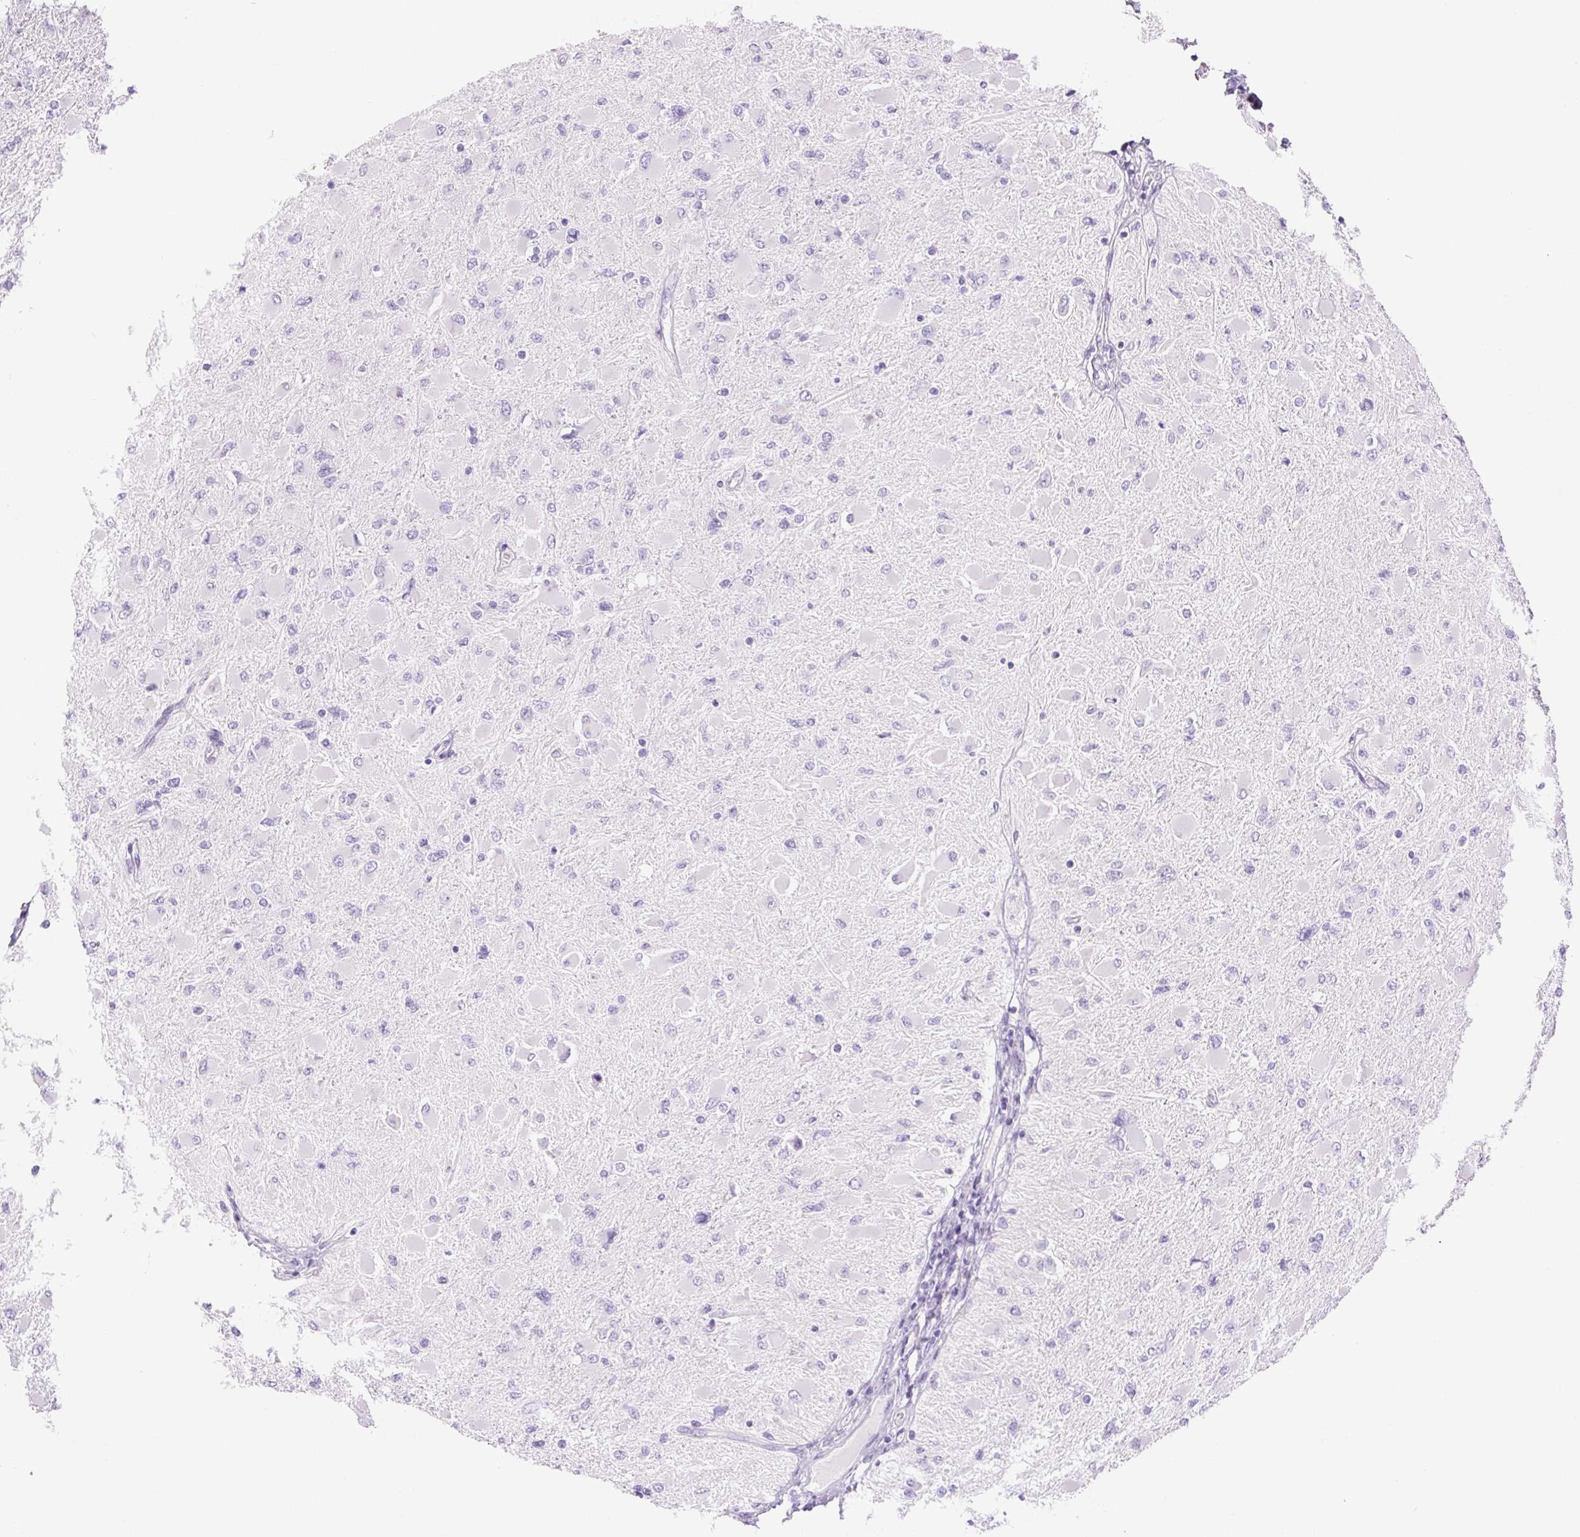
{"staining": {"intensity": "negative", "quantity": "none", "location": "none"}, "tissue": "glioma", "cell_type": "Tumor cells", "image_type": "cancer", "snomed": [{"axis": "morphology", "description": "Glioma, malignant, High grade"}, {"axis": "topography", "description": "Cerebral cortex"}], "caption": "Photomicrograph shows no protein staining in tumor cells of malignant glioma (high-grade) tissue. Brightfield microscopy of immunohistochemistry (IHC) stained with DAB (brown) and hematoxylin (blue), captured at high magnification.", "gene": "SERPINB3", "patient": {"sex": "female", "age": 36}}